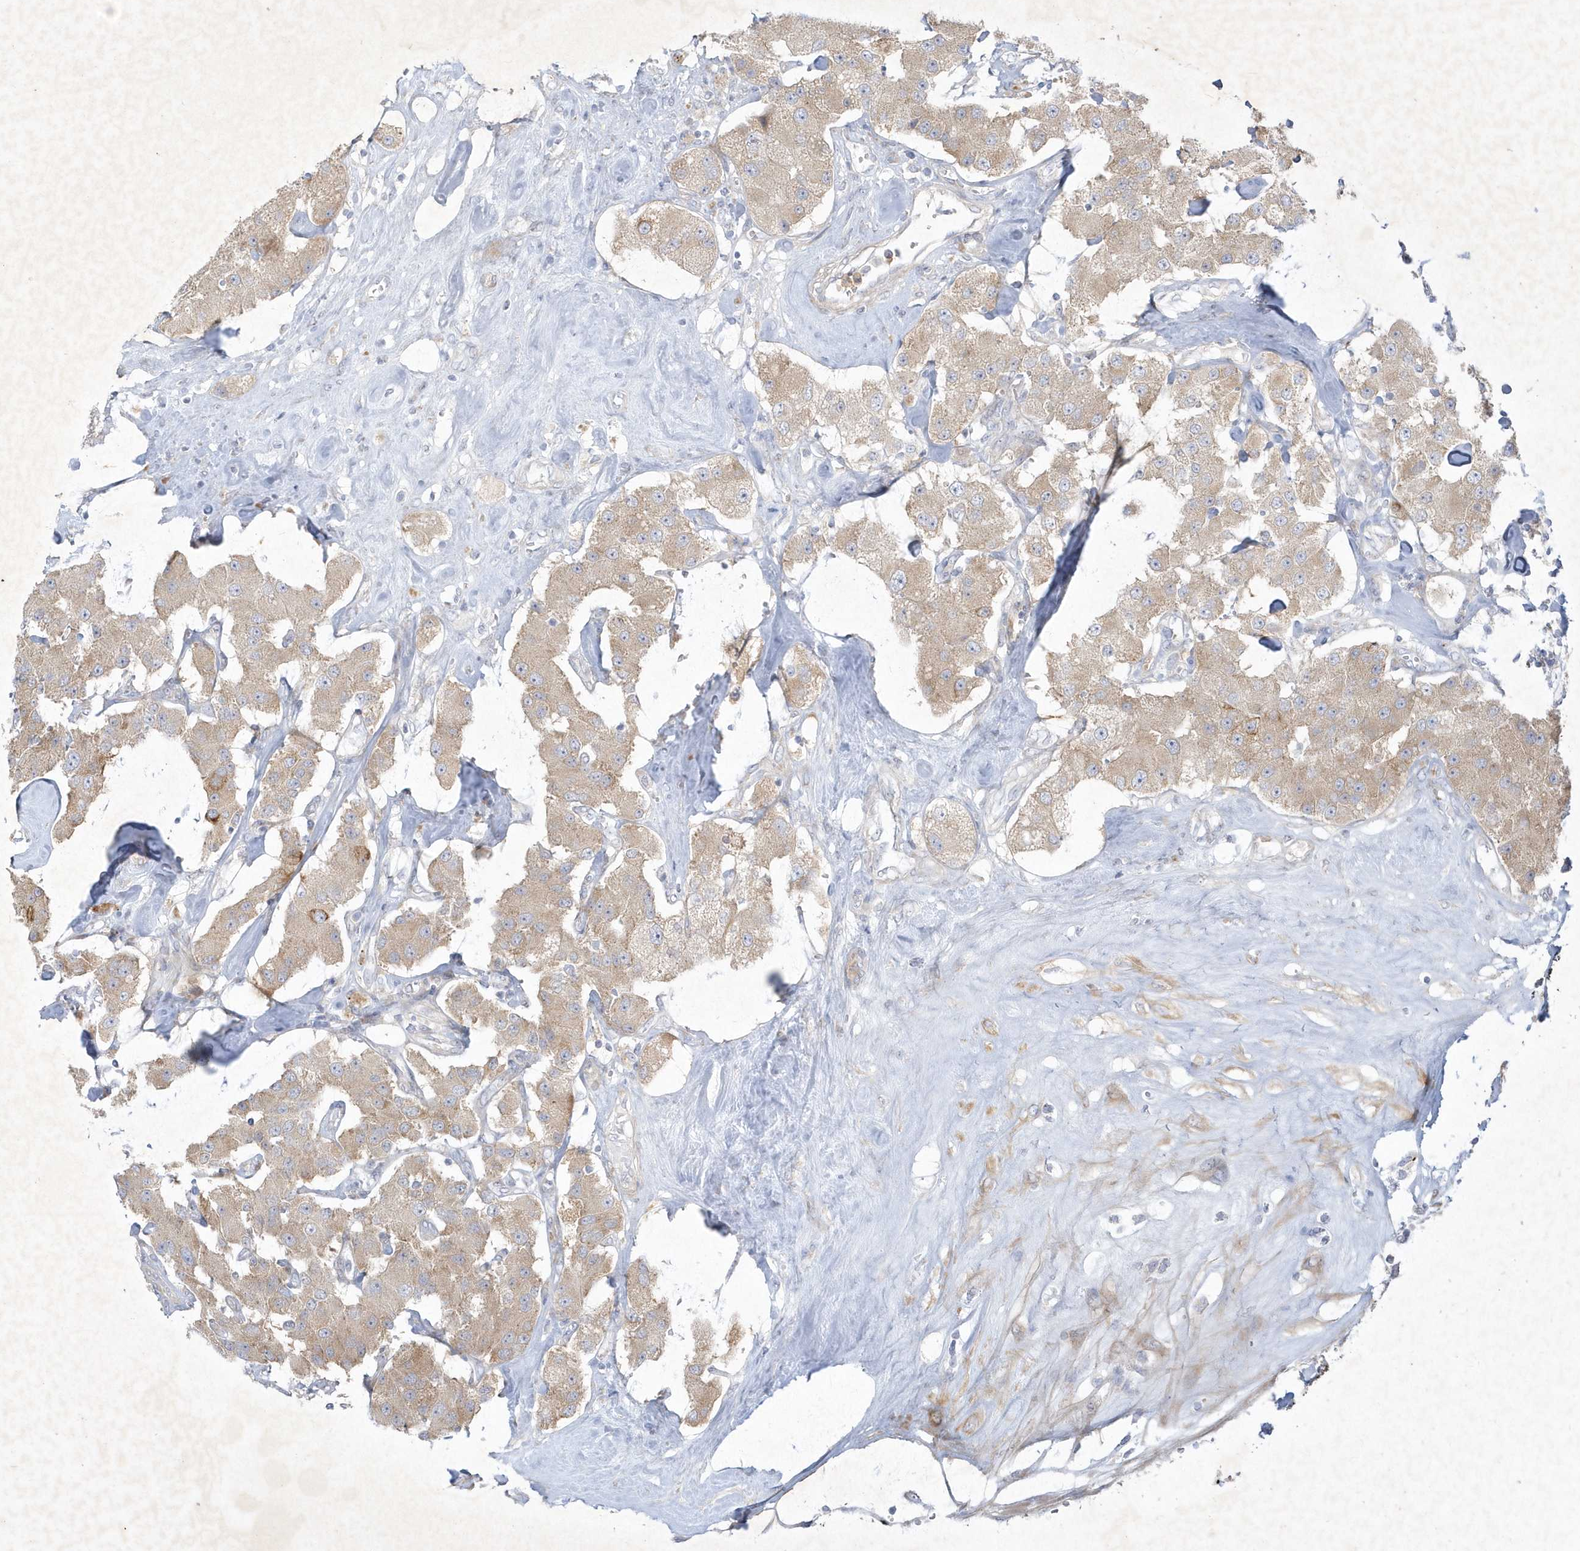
{"staining": {"intensity": "weak", "quantity": ">75%", "location": "cytoplasmic/membranous"}, "tissue": "carcinoid", "cell_type": "Tumor cells", "image_type": "cancer", "snomed": [{"axis": "morphology", "description": "Carcinoid, malignant, NOS"}, {"axis": "topography", "description": "Pancreas"}], "caption": "The immunohistochemical stain labels weak cytoplasmic/membranous staining in tumor cells of carcinoid tissue.", "gene": "LARS1", "patient": {"sex": "male", "age": 41}}